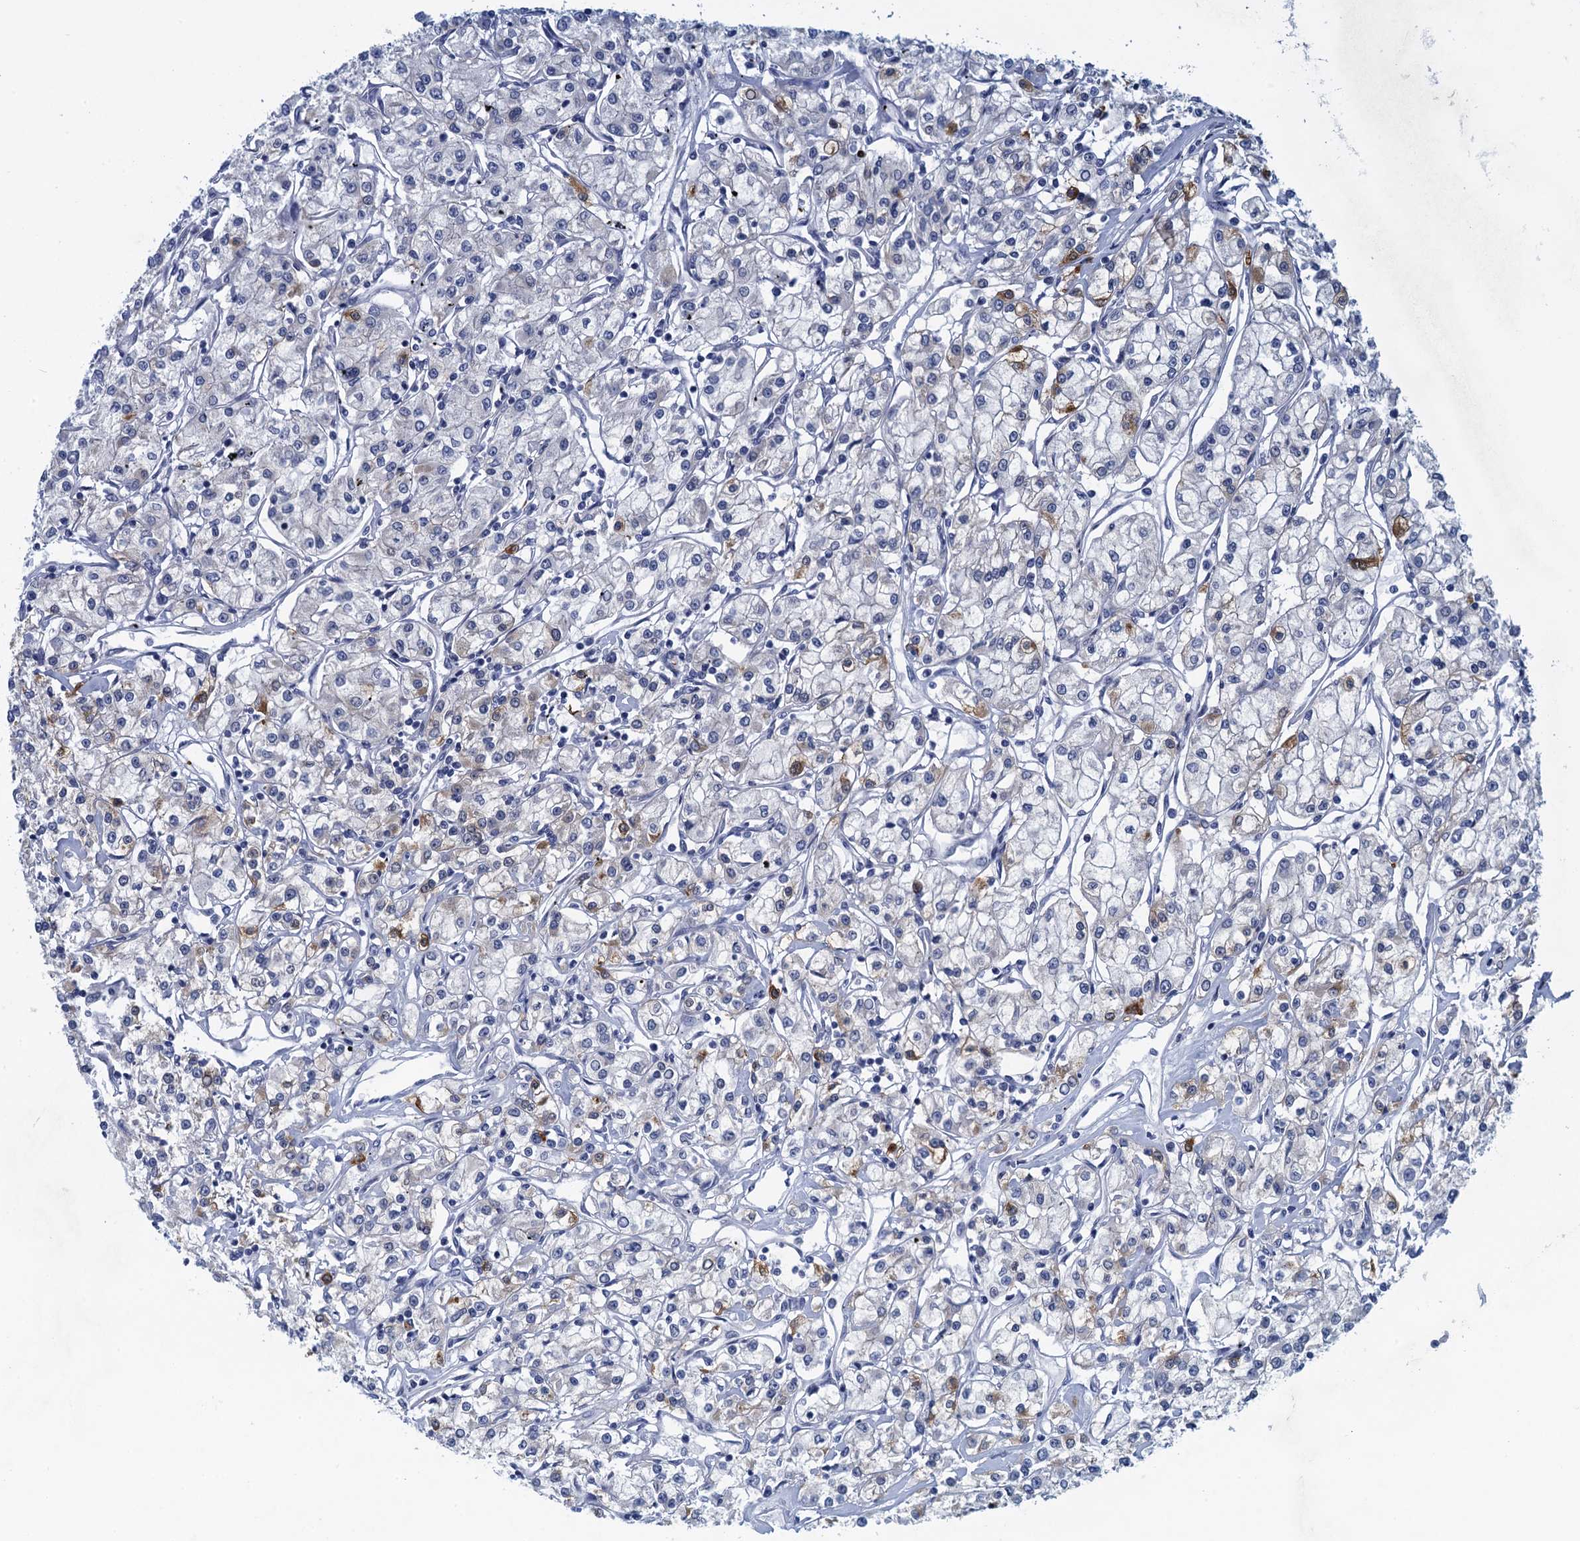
{"staining": {"intensity": "negative", "quantity": "none", "location": "none"}, "tissue": "renal cancer", "cell_type": "Tumor cells", "image_type": "cancer", "snomed": [{"axis": "morphology", "description": "Adenocarcinoma, NOS"}, {"axis": "topography", "description": "Kidney"}], "caption": "Immunohistochemical staining of renal adenocarcinoma displays no significant positivity in tumor cells.", "gene": "SCEL", "patient": {"sex": "female", "age": 59}}